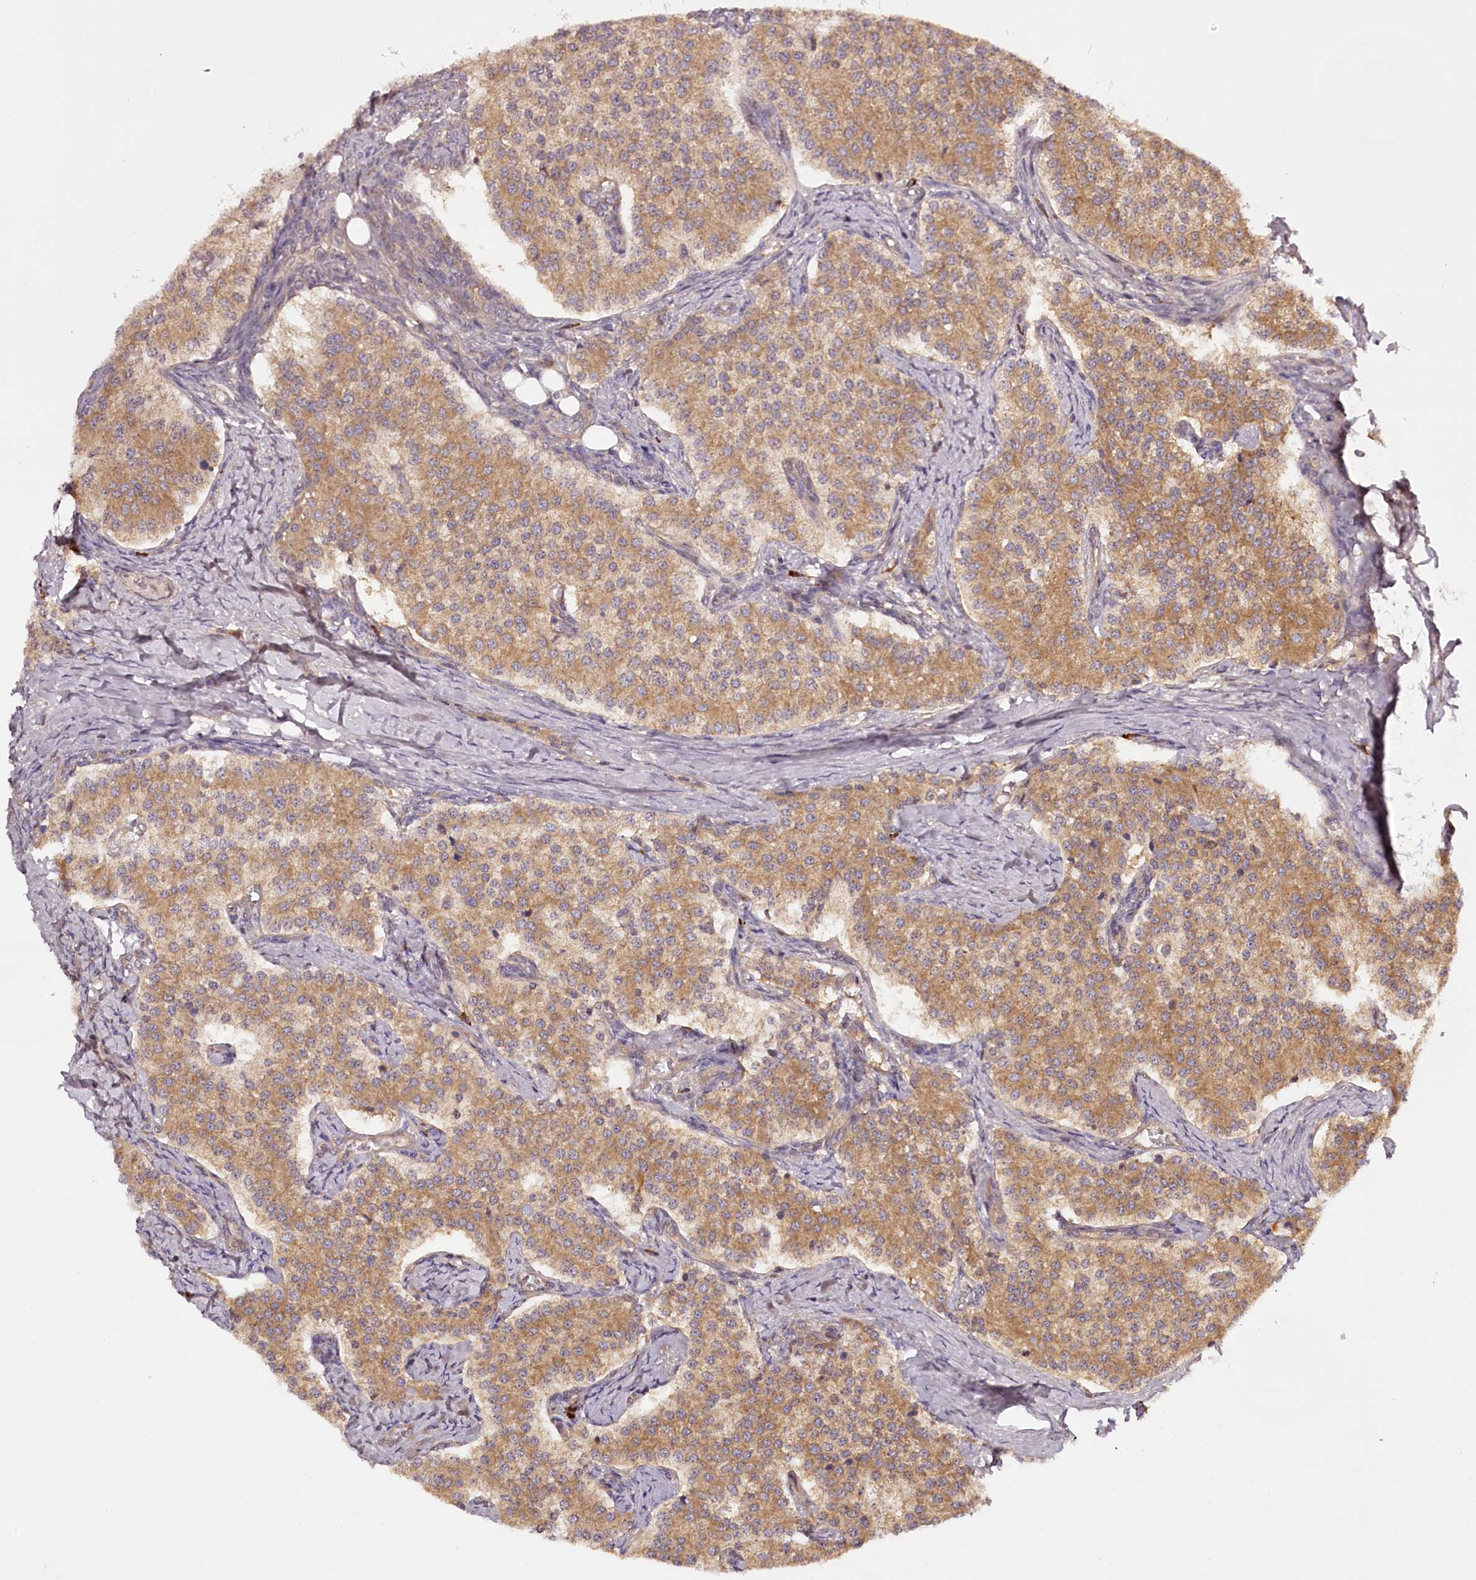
{"staining": {"intensity": "moderate", "quantity": ">75%", "location": "cytoplasmic/membranous"}, "tissue": "carcinoid", "cell_type": "Tumor cells", "image_type": "cancer", "snomed": [{"axis": "morphology", "description": "Carcinoid, malignant, NOS"}, {"axis": "topography", "description": "Colon"}], "caption": "Immunohistochemistry staining of carcinoid (malignant), which shows medium levels of moderate cytoplasmic/membranous expression in approximately >75% of tumor cells indicating moderate cytoplasmic/membranous protein positivity. The staining was performed using DAB (3,3'-diaminobenzidine) (brown) for protein detection and nuclei were counterstained in hematoxylin (blue).", "gene": "TARS1", "patient": {"sex": "female", "age": 52}}